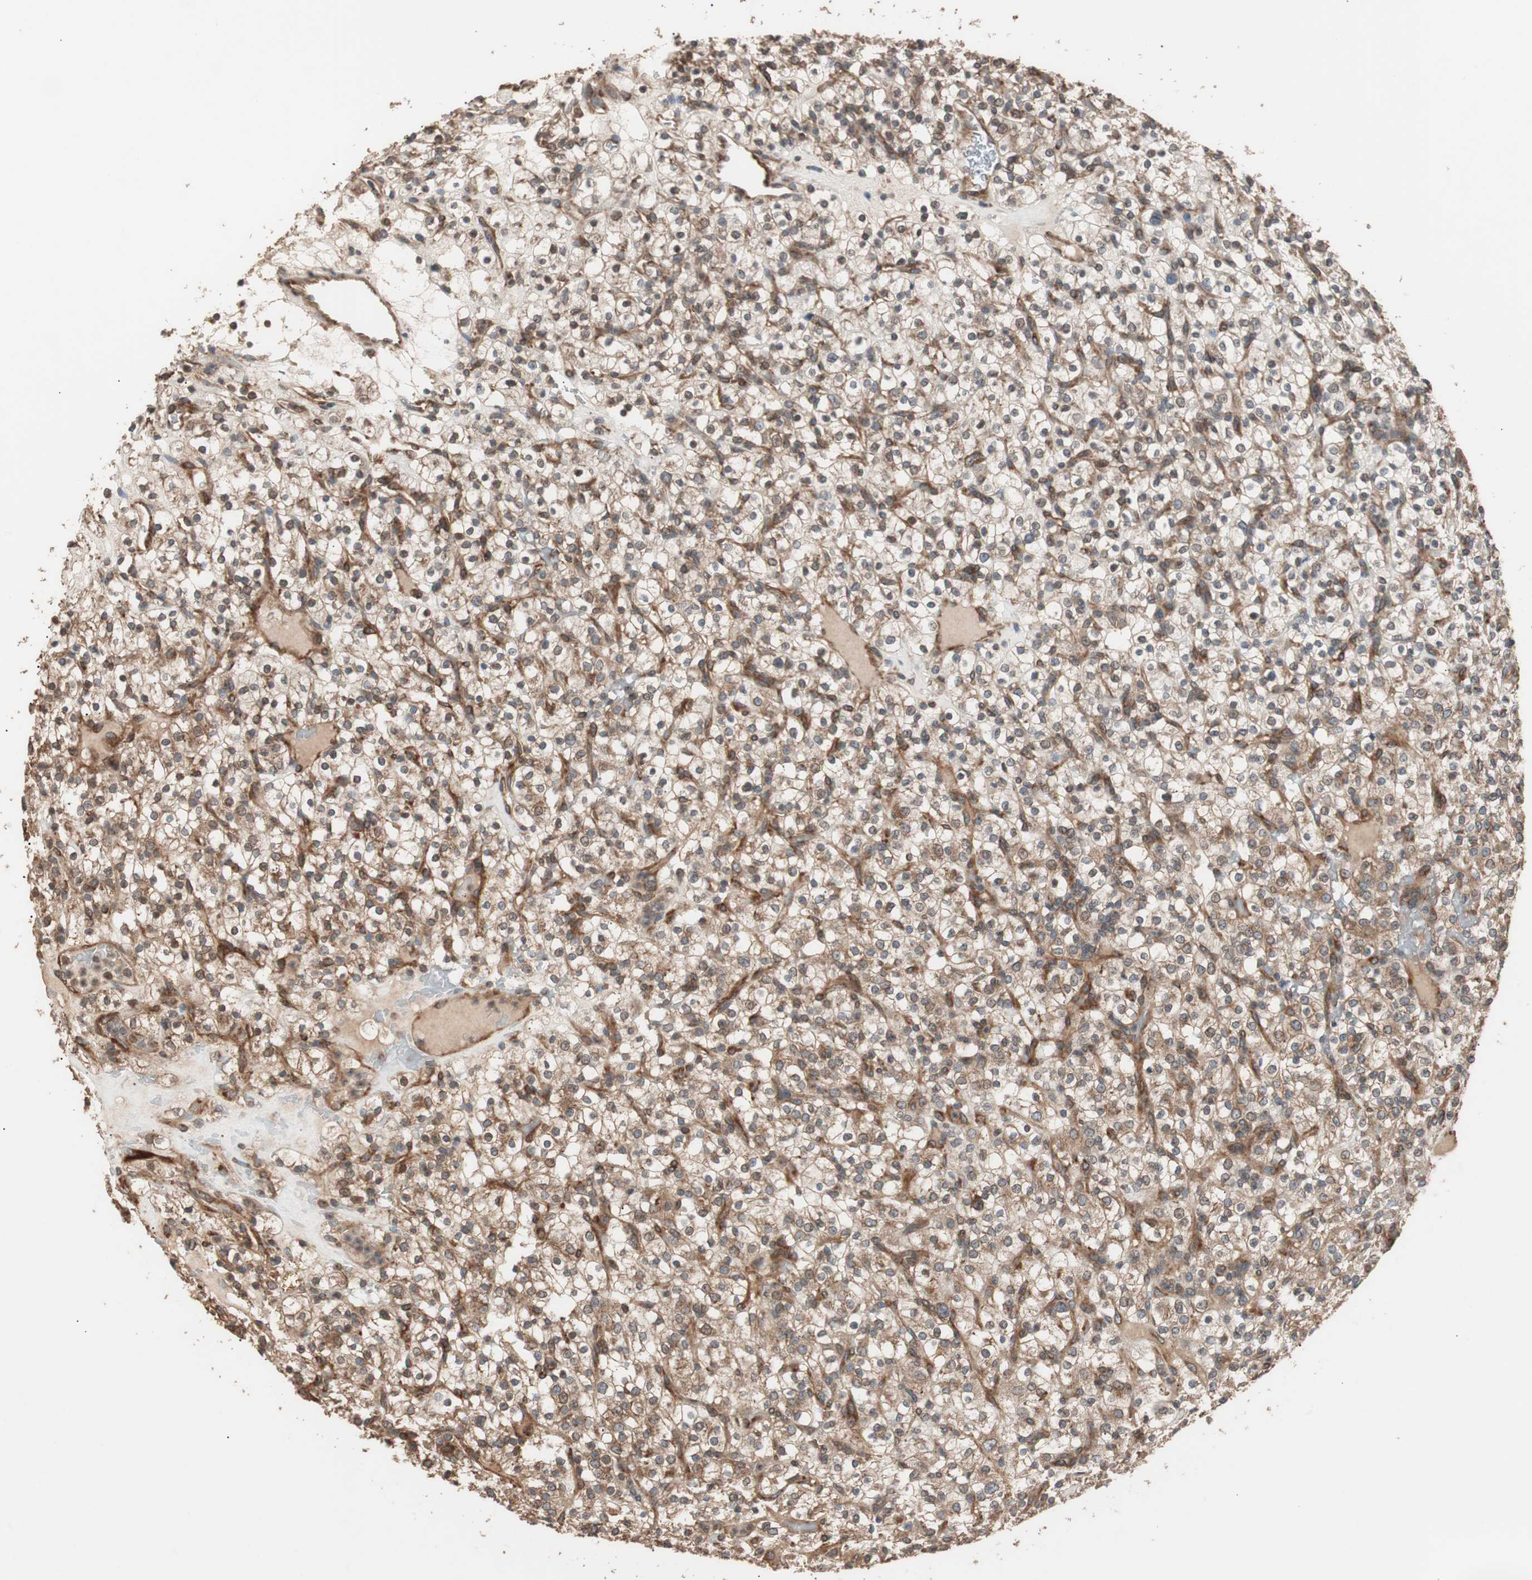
{"staining": {"intensity": "moderate", "quantity": "25%-75%", "location": "cytoplasmic/membranous"}, "tissue": "renal cancer", "cell_type": "Tumor cells", "image_type": "cancer", "snomed": [{"axis": "morphology", "description": "Normal tissue, NOS"}, {"axis": "morphology", "description": "Adenocarcinoma, NOS"}, {"axis": "topography", "description": "Kidney"}], "caption": "Protein staining of renal cancer (adenocarcinoma) tissue demonstrates moderate cytoplasmic/membranous positivity in approximately 25%-75% of tumor cells.", "gene": "LZTS1", "patient": {"sex": "female", "age": 72}}